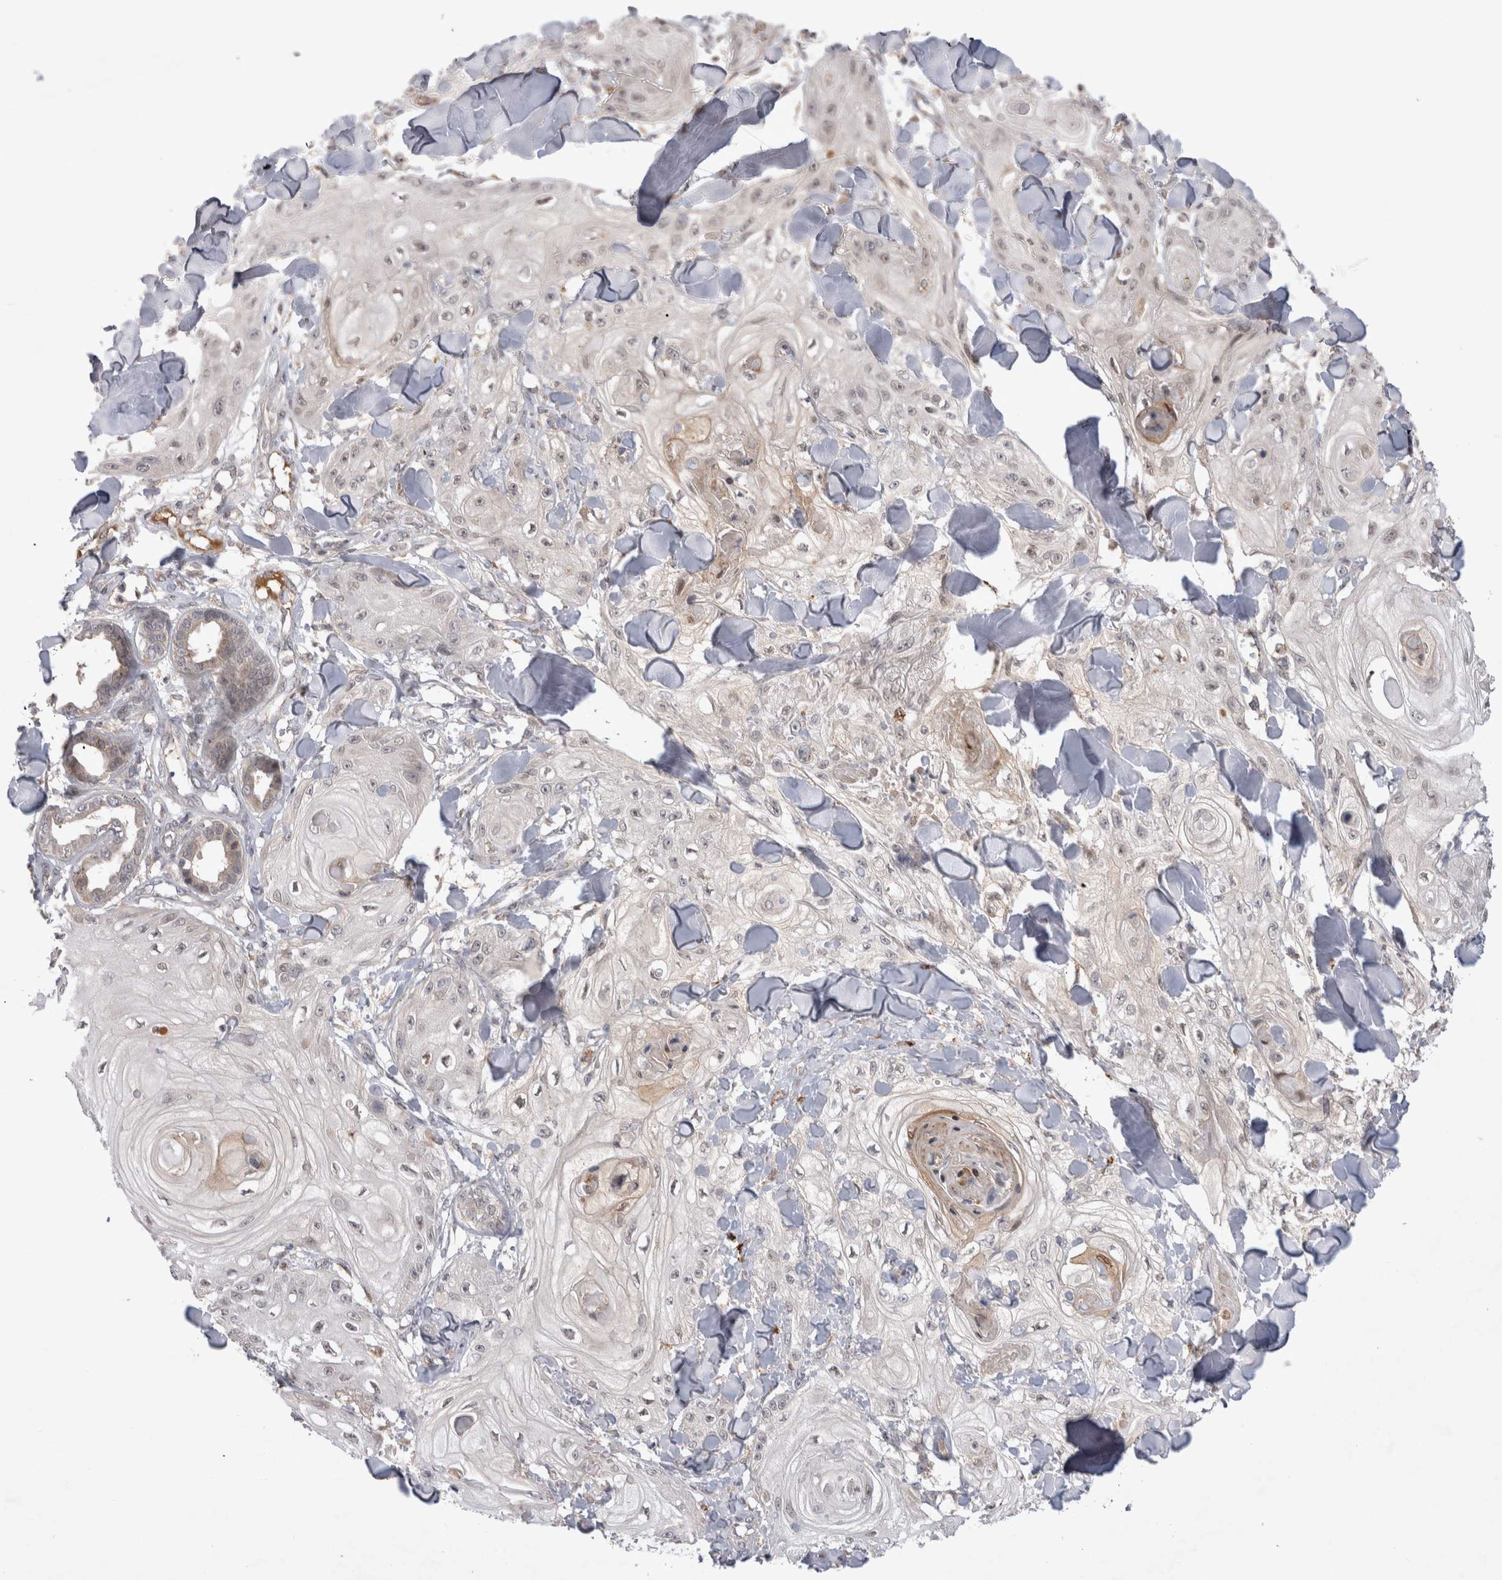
{"staining": {"intensity": "negative", "quantity": "none", "location": "none"}, "tissue": "skin cancer", "cell_type": "Tumor cells", "image_type": "cancer", "snomed": [{"axis": "morphology", "description": "Squamous cell carcinoma, NOS"}, {"axis": "topography", "description": "Skin"}], "caption": "Immunohistochemistry (IHC) micrograph of human skin cancer stained for a protein (brown), which shows no staining in tumor cells.", "gene": "PLEKHM1", "patient": {"sex": "male", "age": 74}}